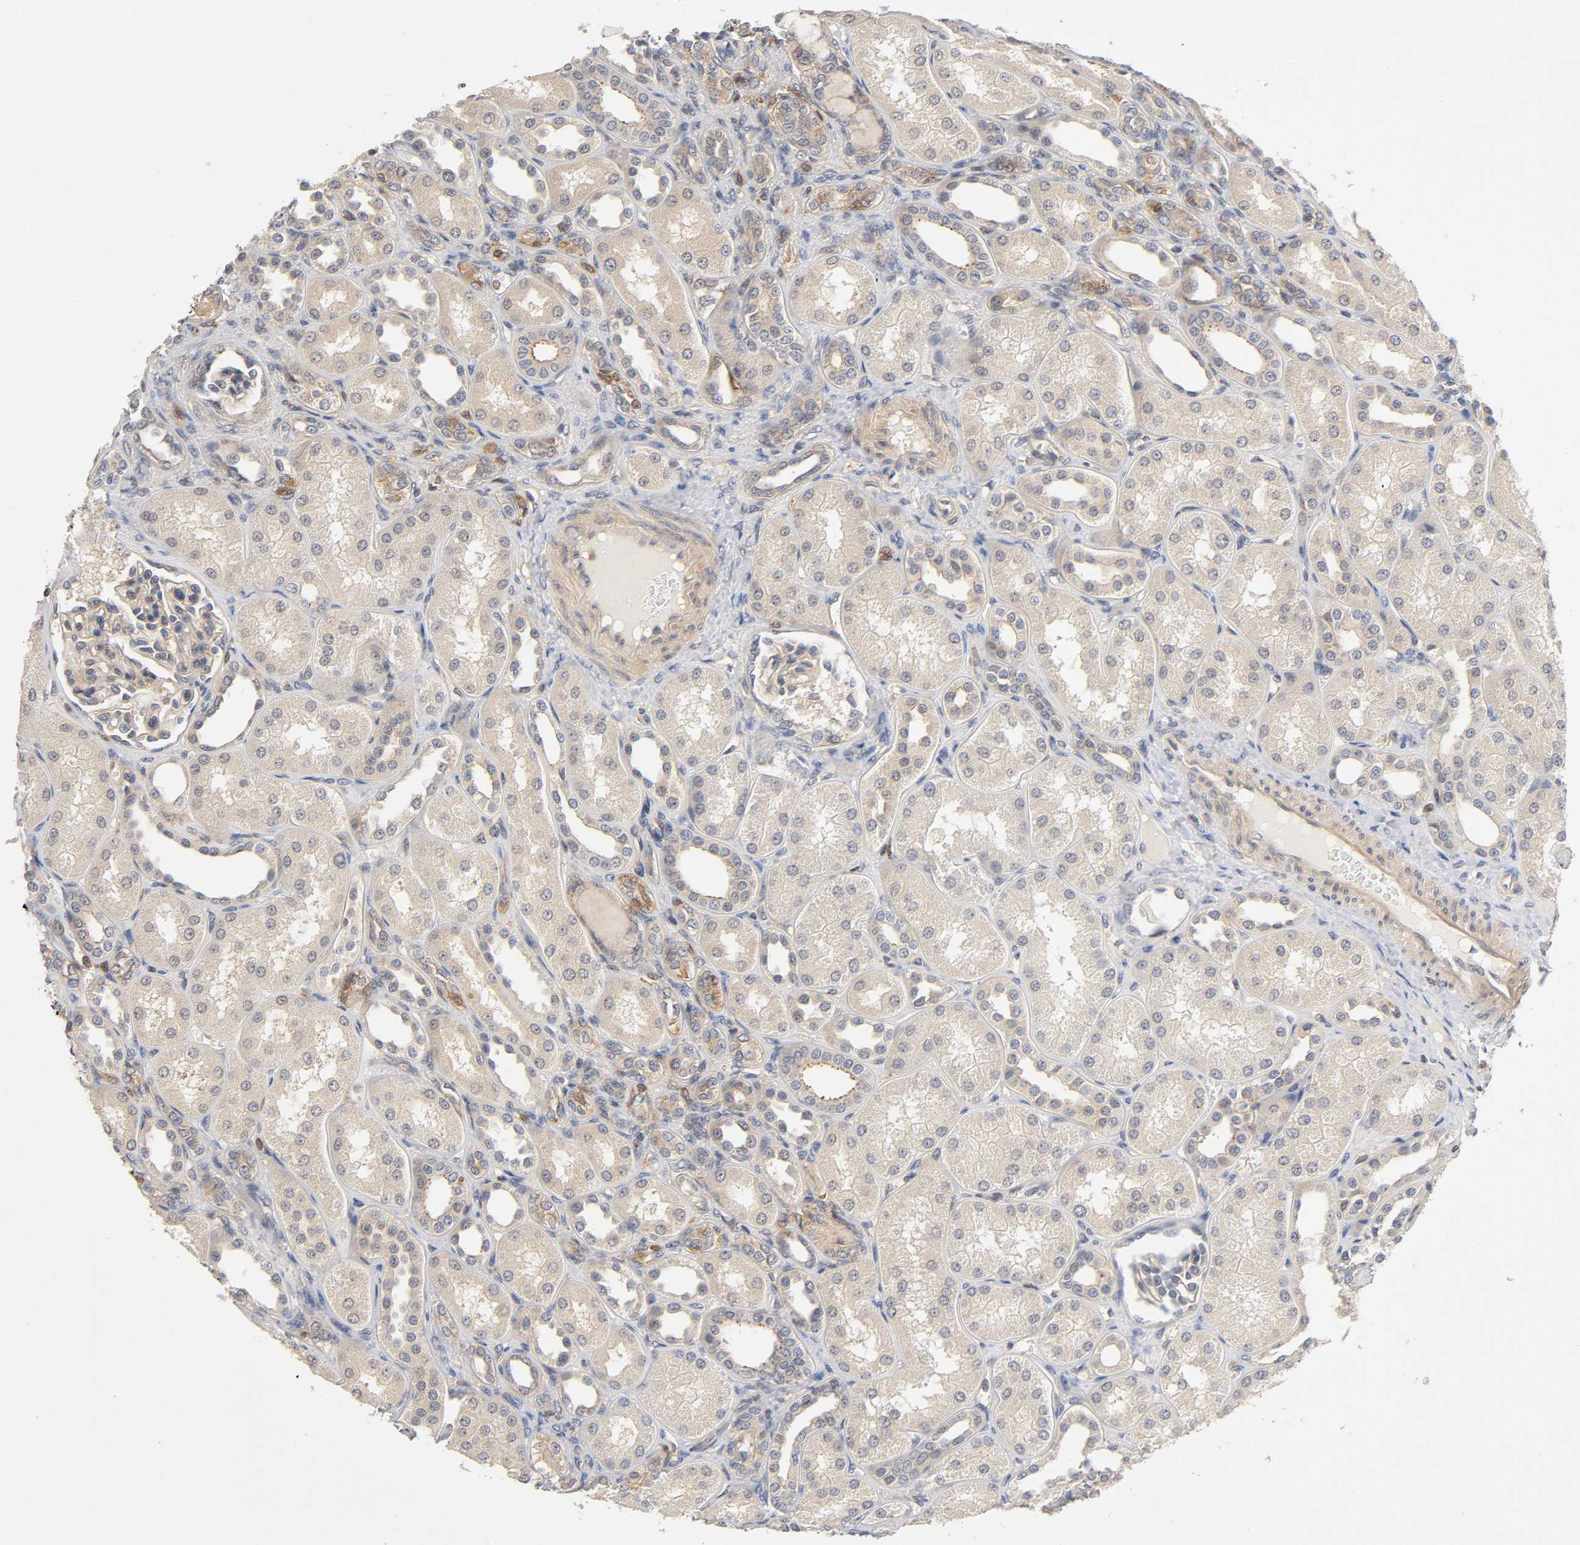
{"staining": {"intensity": "moderate", "quantity": ">75%", "location": "cytoplasmic/membranous"}, "tissue": "kidney", "cell_type": "Cells in glomeruli", "image_type": "normal", "snomed": [{"axis": "morphology", "description": "Normal tissue, NOS"}, {"axis": "topography", "description": "Kidney"}], "caption": "IHC (DAB) staining of benign human kidney reveals moderate cytoplasmic/membranous protein staining in approximately >75% of cells in glomeruli.", "gene": "ACTR2", "patient": {"sex": "male", "age": 7}}